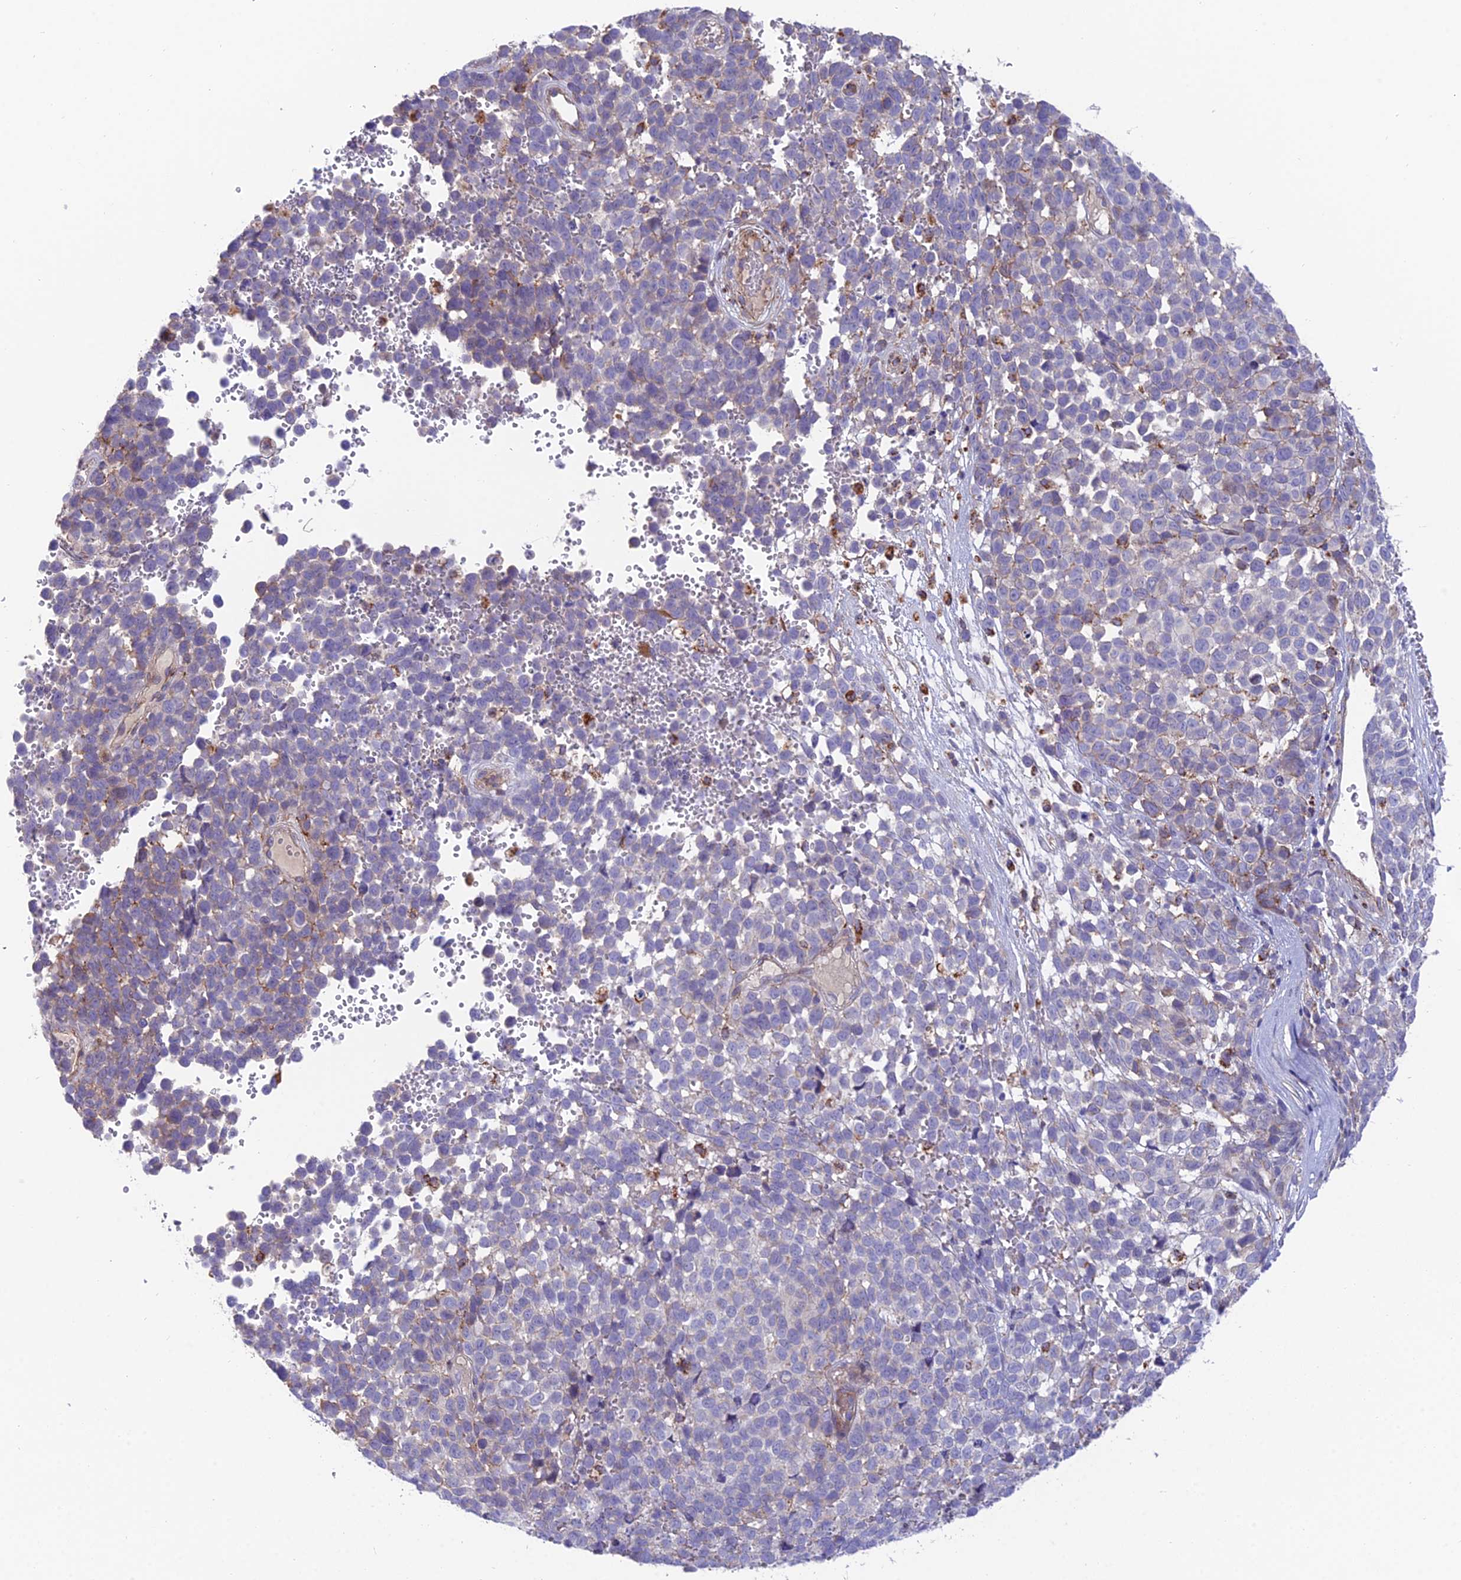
{"staining": {"intensity": "weak", "quantity": "<25%", "location": "cytoplasmic/membranous"}, "tissue": "melanoma", "cell_type": "Tumor cells", "image_type": "cancer", "snomed": [{"axis": "morphology", "description": "Malignant melanoma, NOS"}, {"axis": "topography", "description": "Nose, NOS"}], "caption": "Tumor cells are negative for protein expression in human malignant melanoma.", "gene": "TIGD6", "patient": {"sex": "female", "age": 48}}